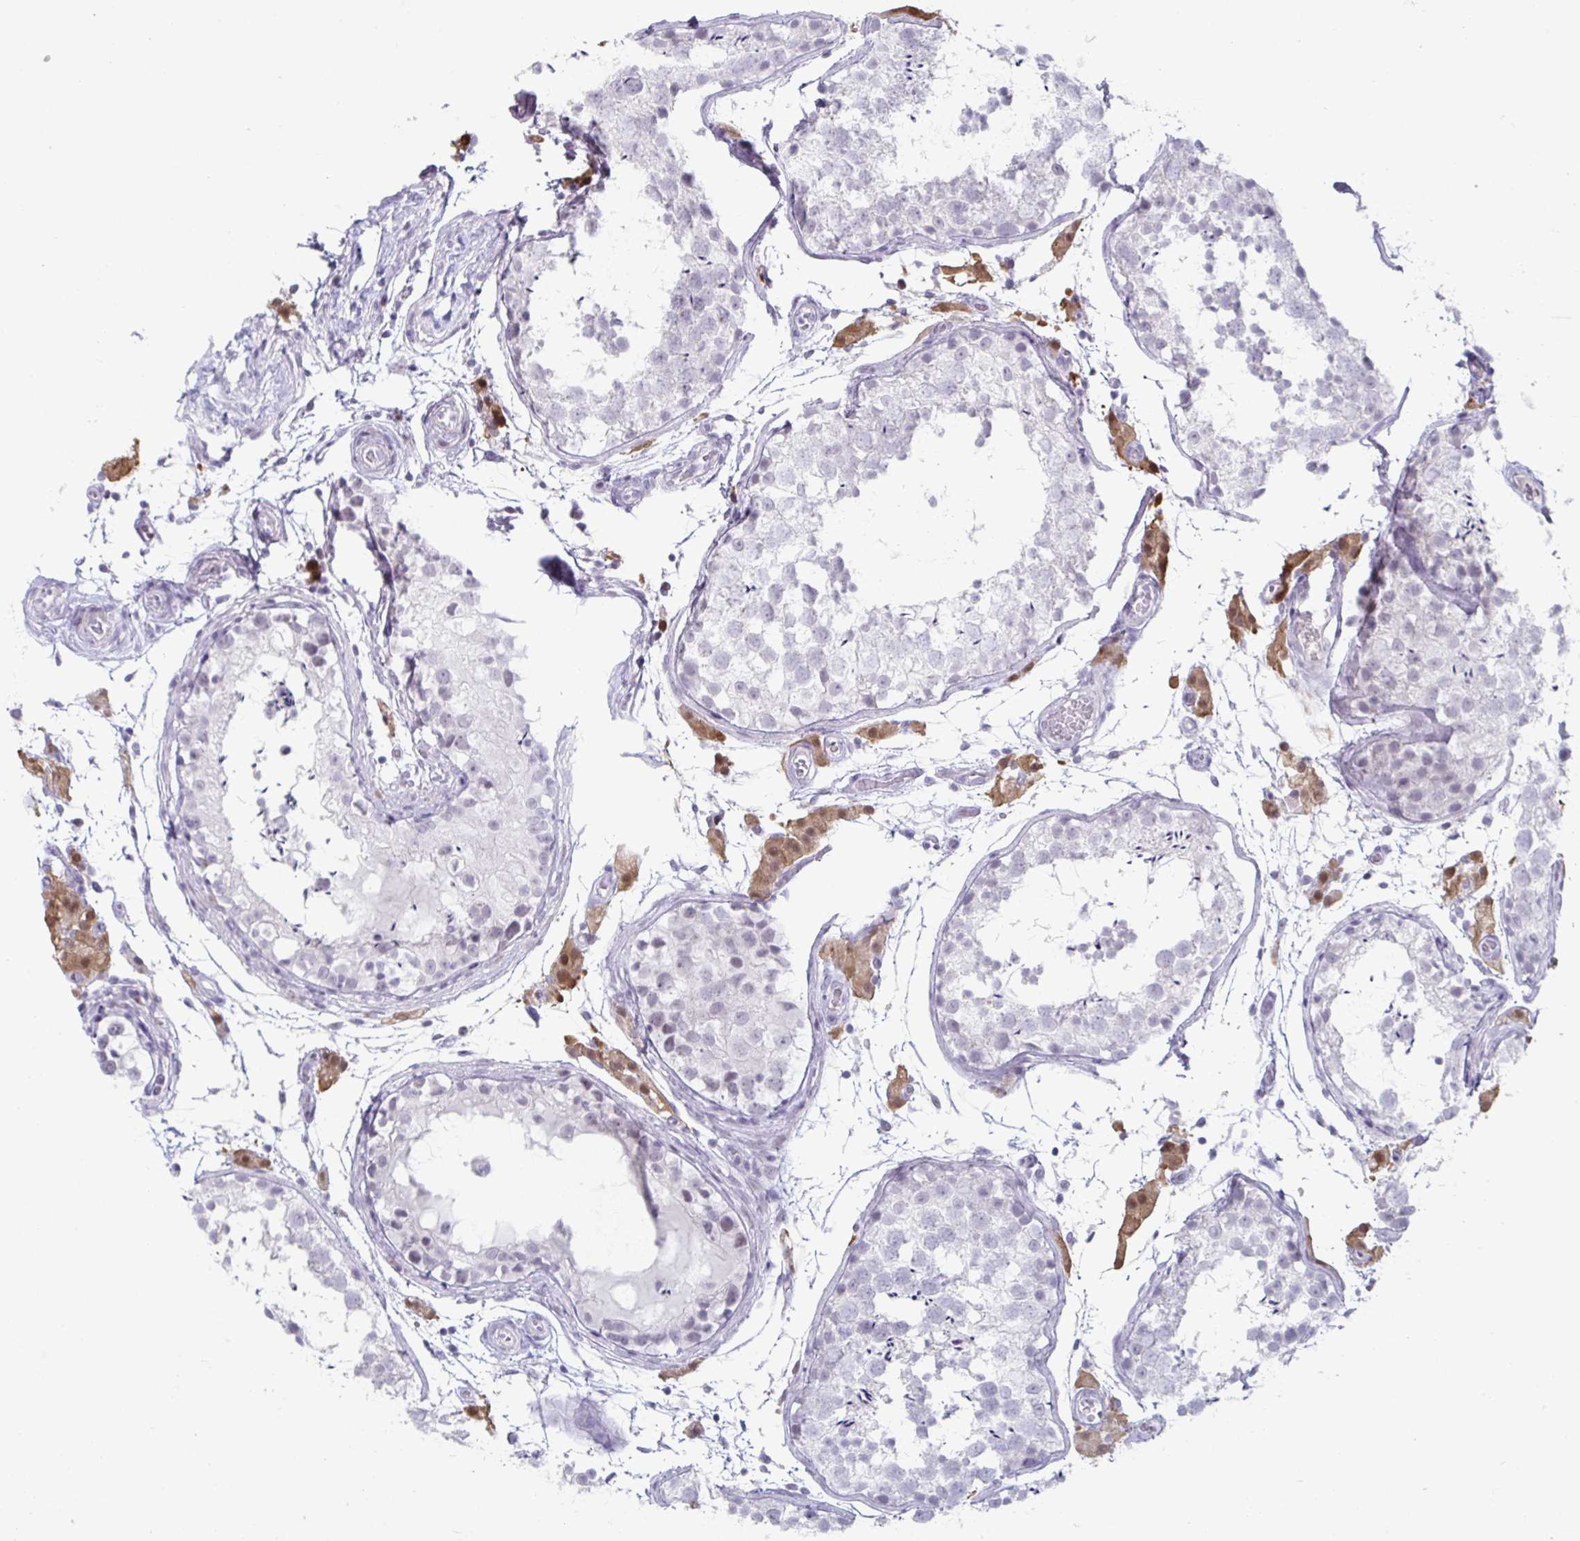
{"staining": {"intensity": "negative", "quantity": "none", "location": "none"}, "tissue": "testis", "cell_type": "Cells in seminiferous ducts", "image_type": "normal", "snomed": [{"axis": "morphology", "description": "Normal tissue, NOS"}, {"axis": "morphology", "description": "Seminoma, NOS"}, {"axis": "topography", "description": "Testis"}], "caption": "IHC photomicrograph of benign testis: testis stained with DAB (3,3'-diaminobenzidine) exhibits no significant protein positivity in cells in seminiferous ducts.", "gene": "VSIG10L", "patient": {"sex": "male", "age": 29}}